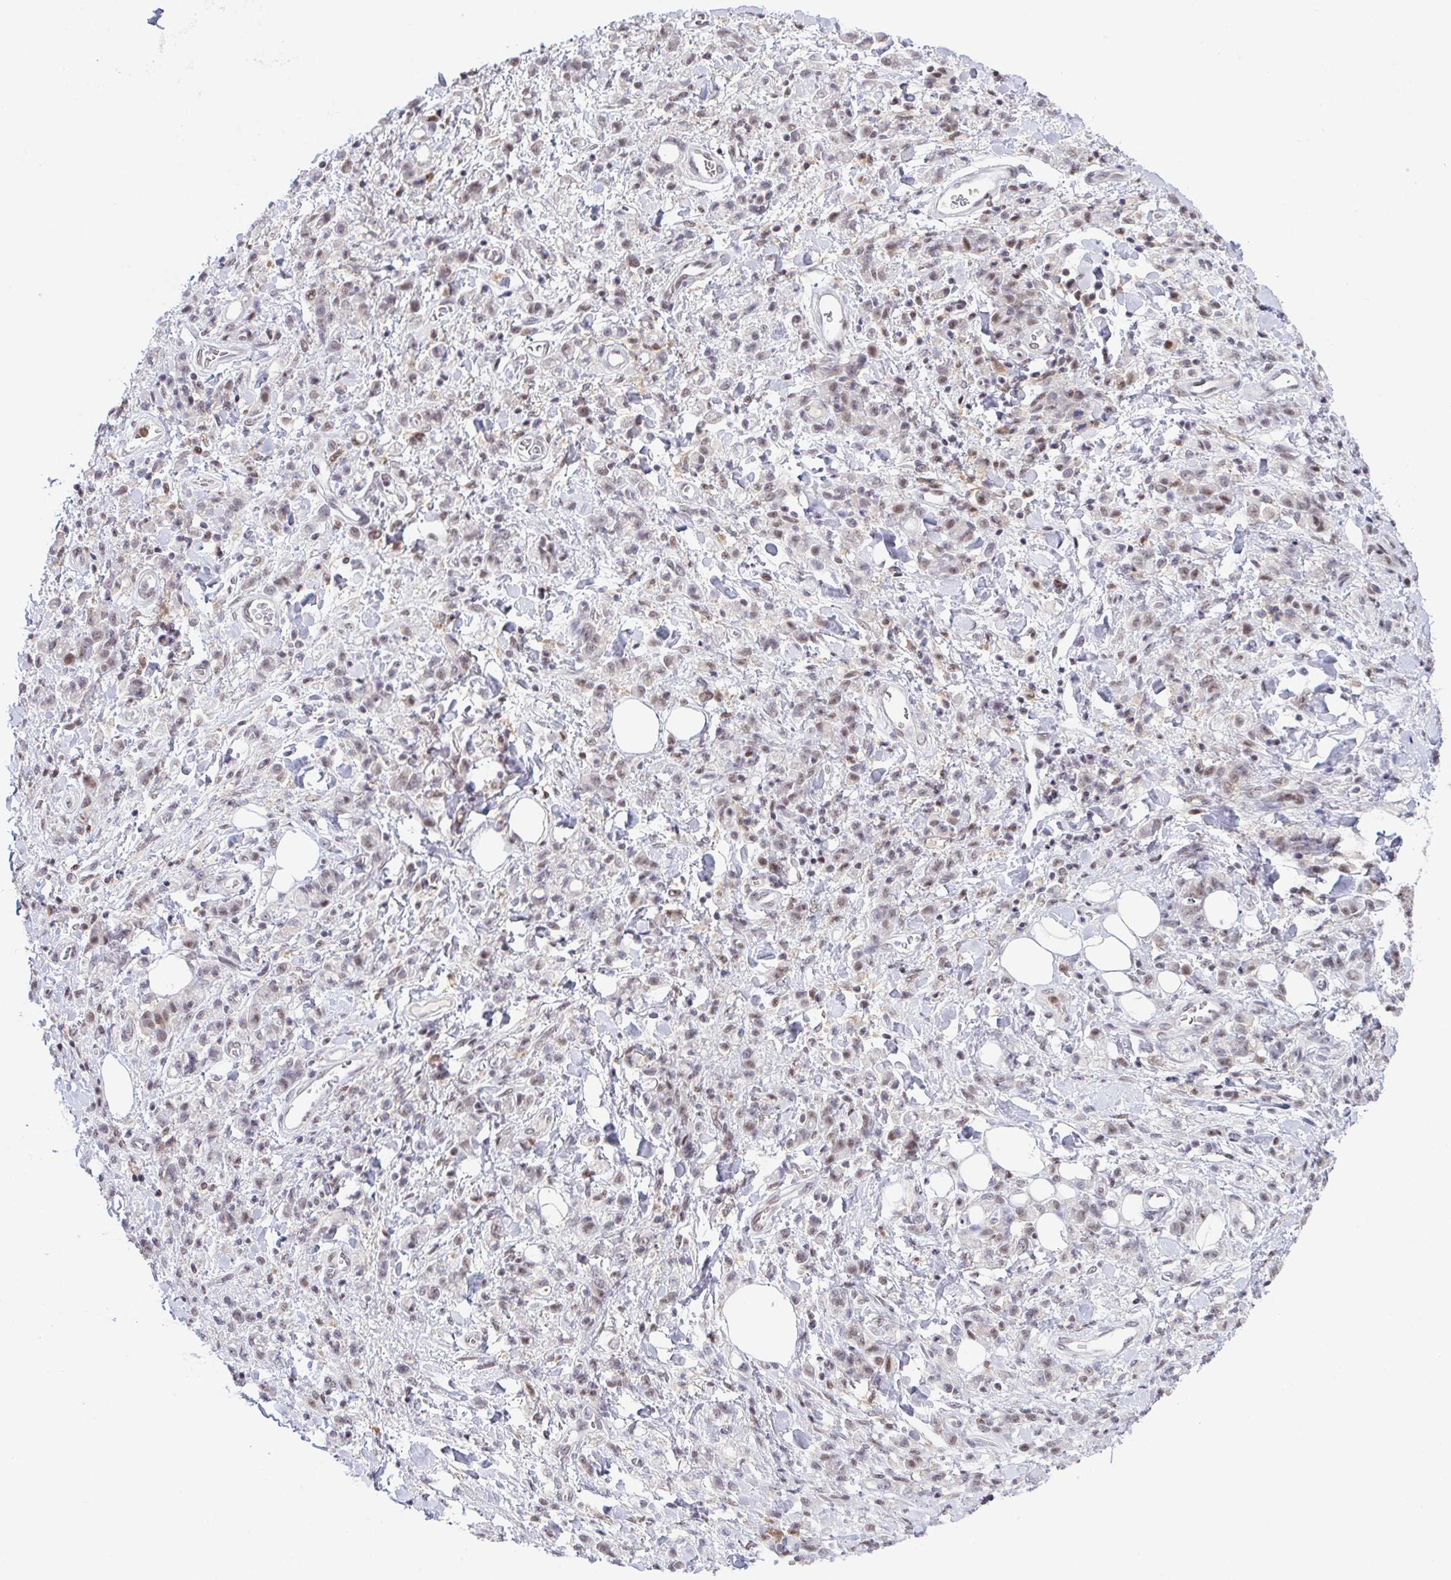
{"staining": {"intensity": "weak", "quantity": "25%-75%", "location": "nuclear"}, "tissue": "stomach cancer", "cell_type": "Tumor cells", "image_type": "cancer", "snomed": [{"axis": "morphology", "description": "Adenocarcinoma, NOS"}, {"axis": "topography", "description": "Stomach"}], "caption": "Human stomach cancer stained with a brown dye demonstrates weak nuclear positive staining in about 25%-75% of tumor cells.", "gene": "OR6K3", "patient": {"sex": "male", "age": 77}}